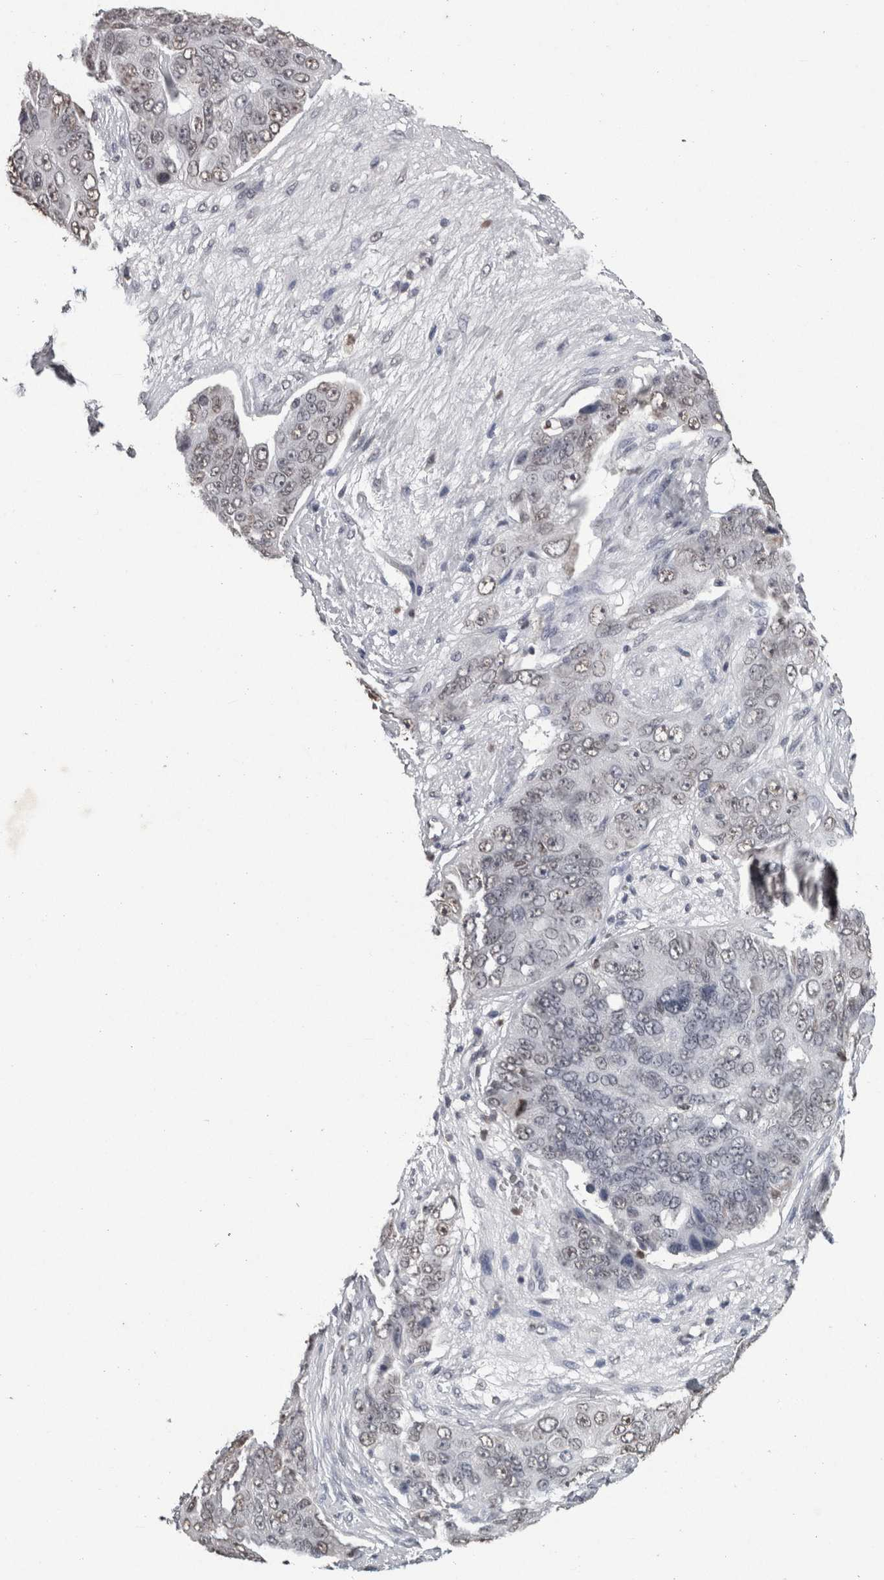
{"staining": {"intensity": "weak", "quantity": "25%-75%", "location": "nuclear"}, "tissue": "ovarian cancer", "cell_type": "Tumor cells", "image_type": "cancer", "snomed": [{"axis": "morphology", "description": "Carcinoma, endometroid"}, {"axis": "topography", "description": "Ovary"}], "caption": "Protein staining exhibits weak nuclear positivity in approximately 25%-75% of tumor cells in ovarian cancer (endometroid carcinoma).", "gene": "DDX17", "patient": {"sex": "female", "age": 51}}